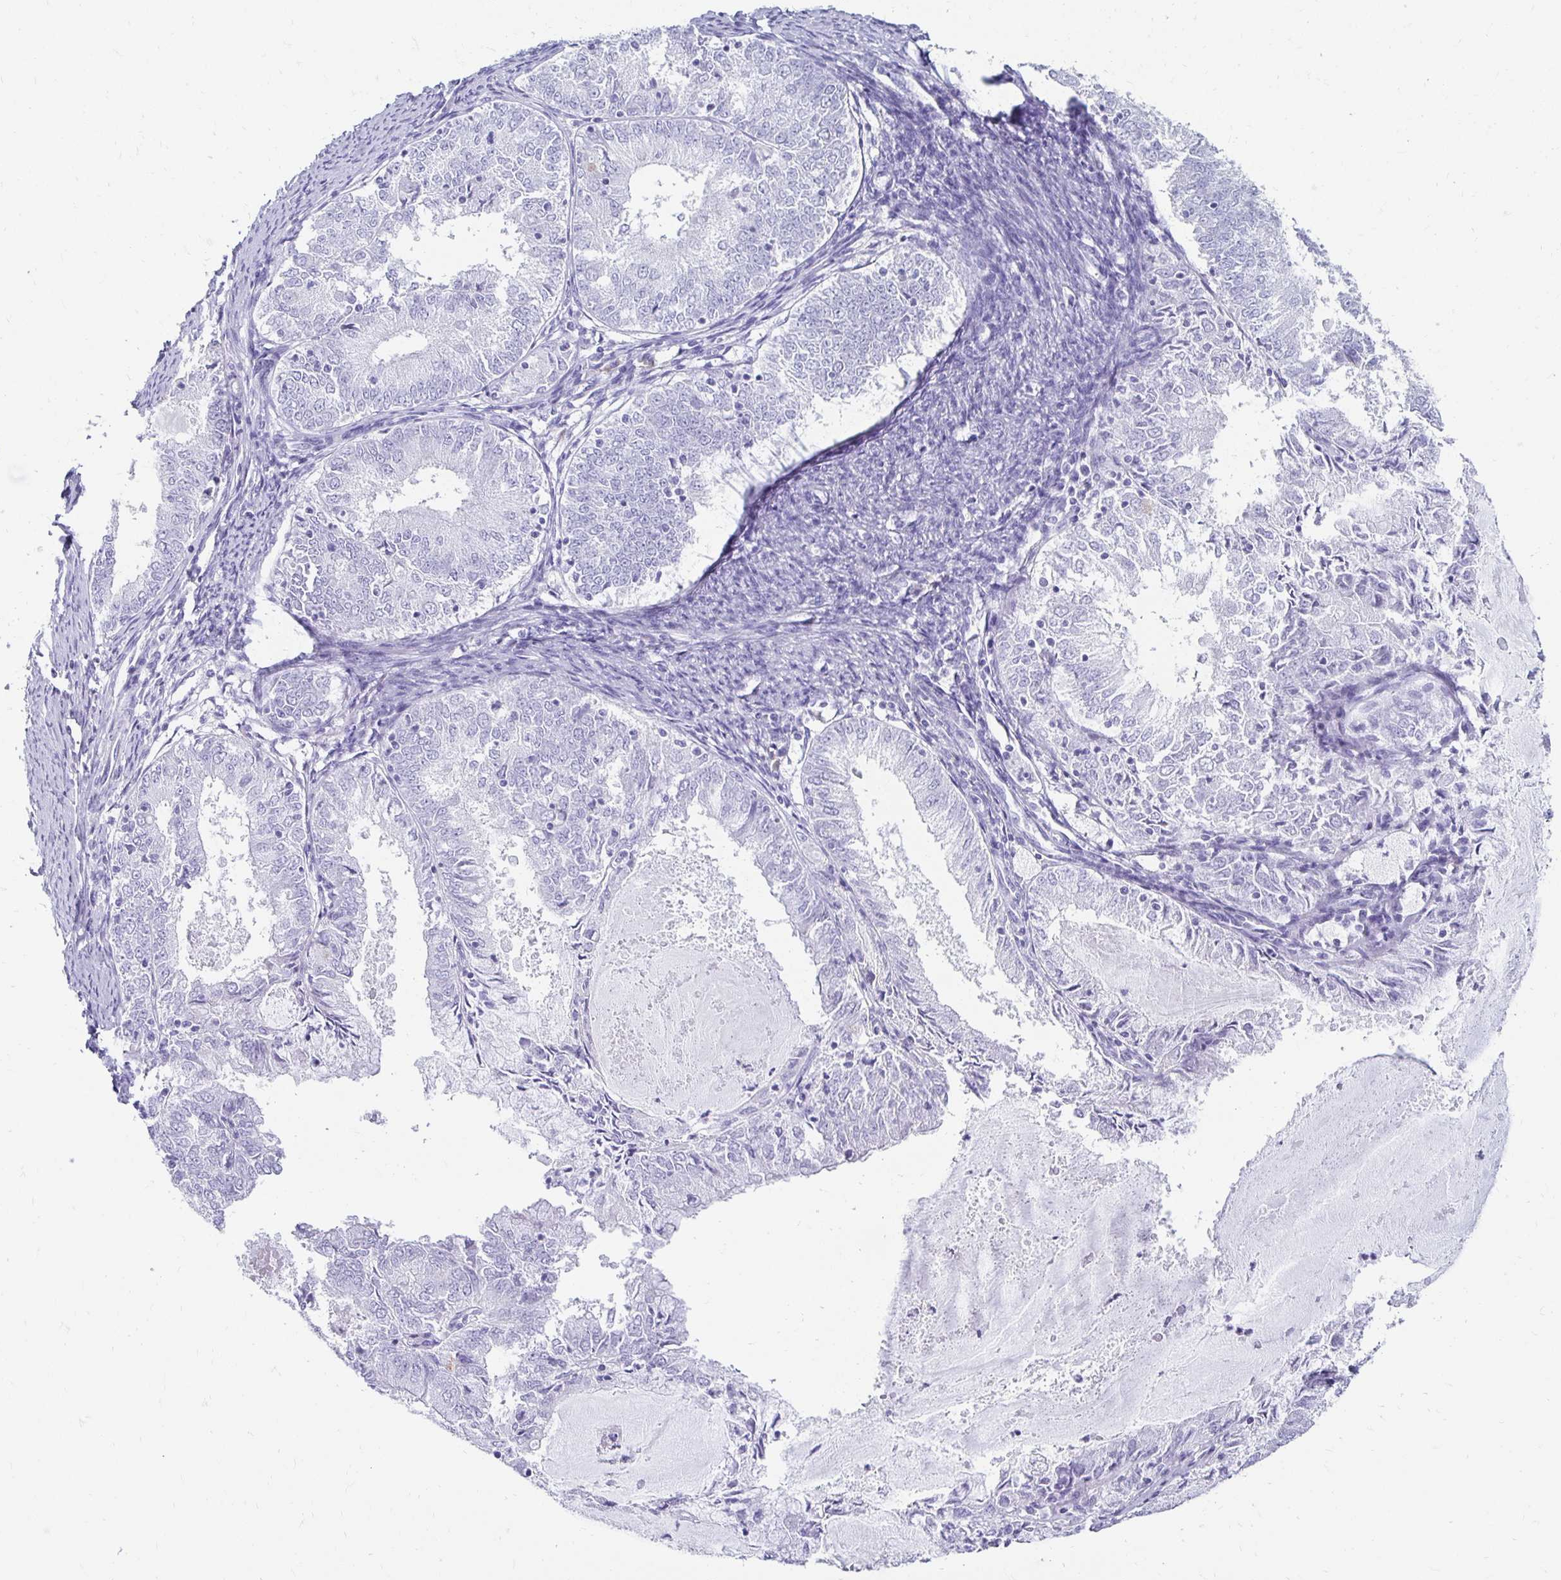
{"staining": {"intensity": "negative", "quantity": "none", "location": "none"}, "tissue": "endometrial cancer", "cell_type": "Tumor cells", "image_type": "cancer", "snomed": [{"axis": "morphology", "description": "Adenocarcinoma, NOS"}, {"axis": "topography", "description": "Endometrium"}], "caption": "IHC of human endometrial cancer (adenocarcinoma) displays no expression in tumor cells. The staining is performed using DAB (3,3'-diaminobenzidine) brown chromogen with nuclei counter-stained in using hematoxylin.", "gene": "CST6", "patient": {"sex": "female", "age": 57}}